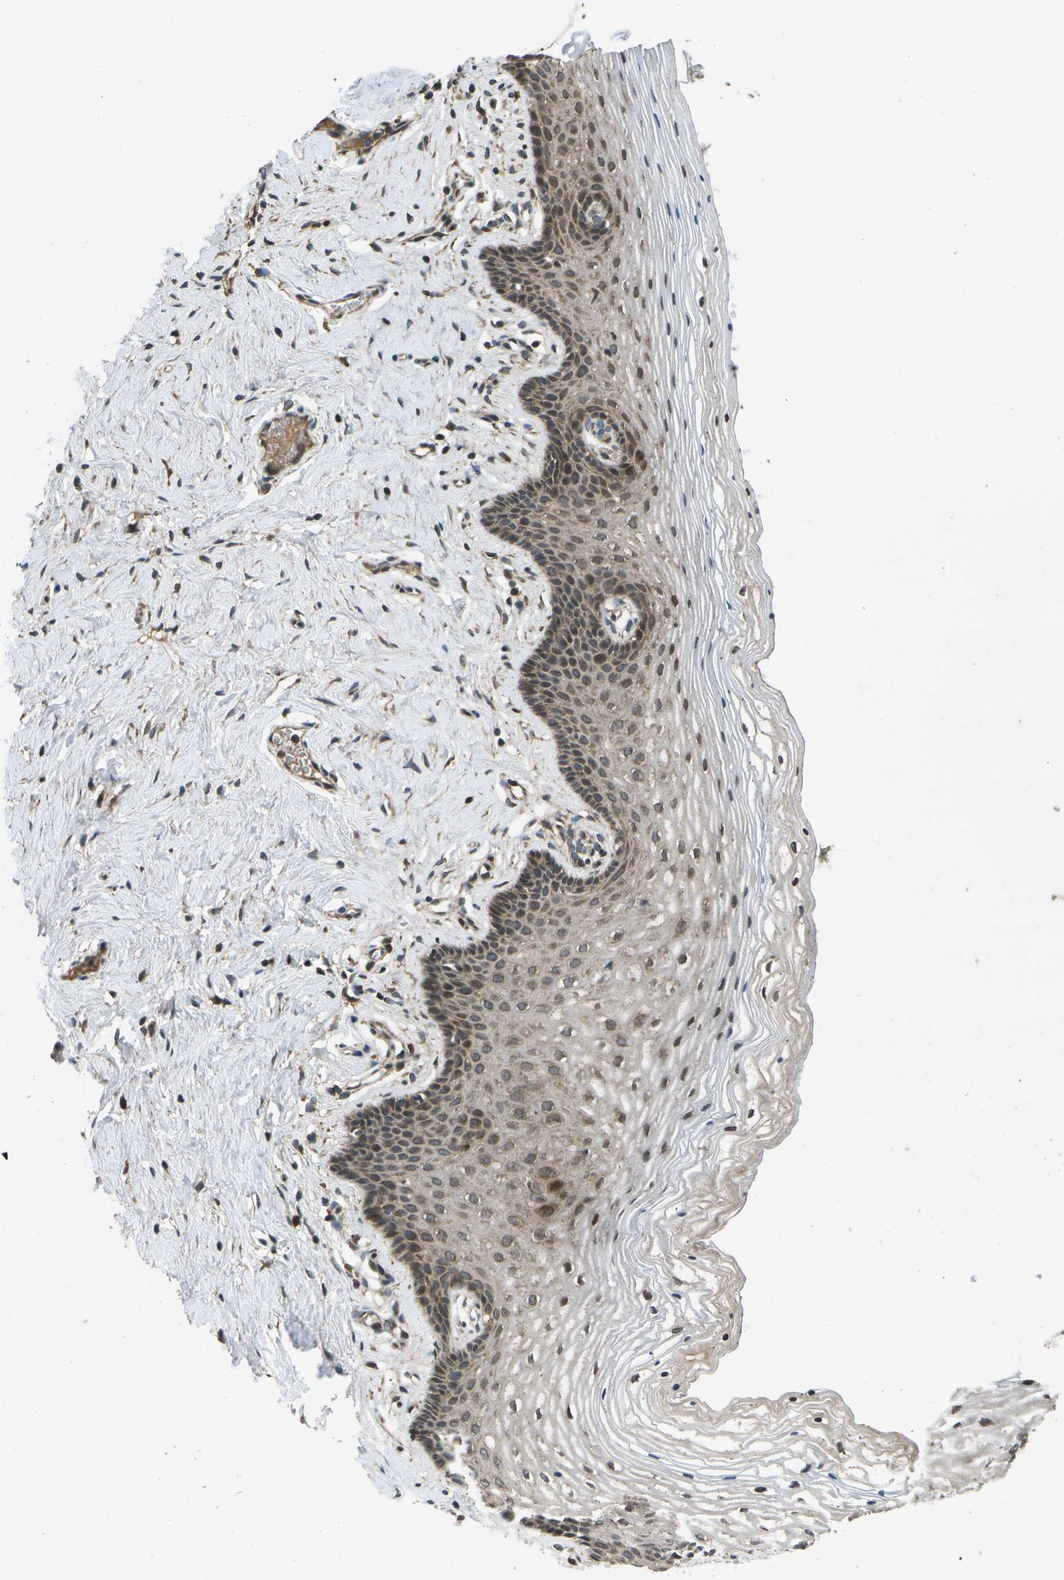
{"staining": {"intensity": "moderate", "quantity": "25%-75%", "location": "cytoplasmic/membranous"}, "tissue": "vagina", "cell_type": "Squamous epithelial cells", "image_type": "normal", "snomed": [{"axis": "morphology", "description": "Normal tissue, NOS"}, {"axis": "topography", "description": "Vagina"}], "caption": "Immunohistochemical staining of normal human vagina exhibits medium levels of moderate cytoplasmic/membranous staining in approximately 25%-75% of squamous epithelial cells. (IHC, brightfield microscopy, high magnification).", "gene": "HFE", "patient": {"sex": "female", "age": 32}}